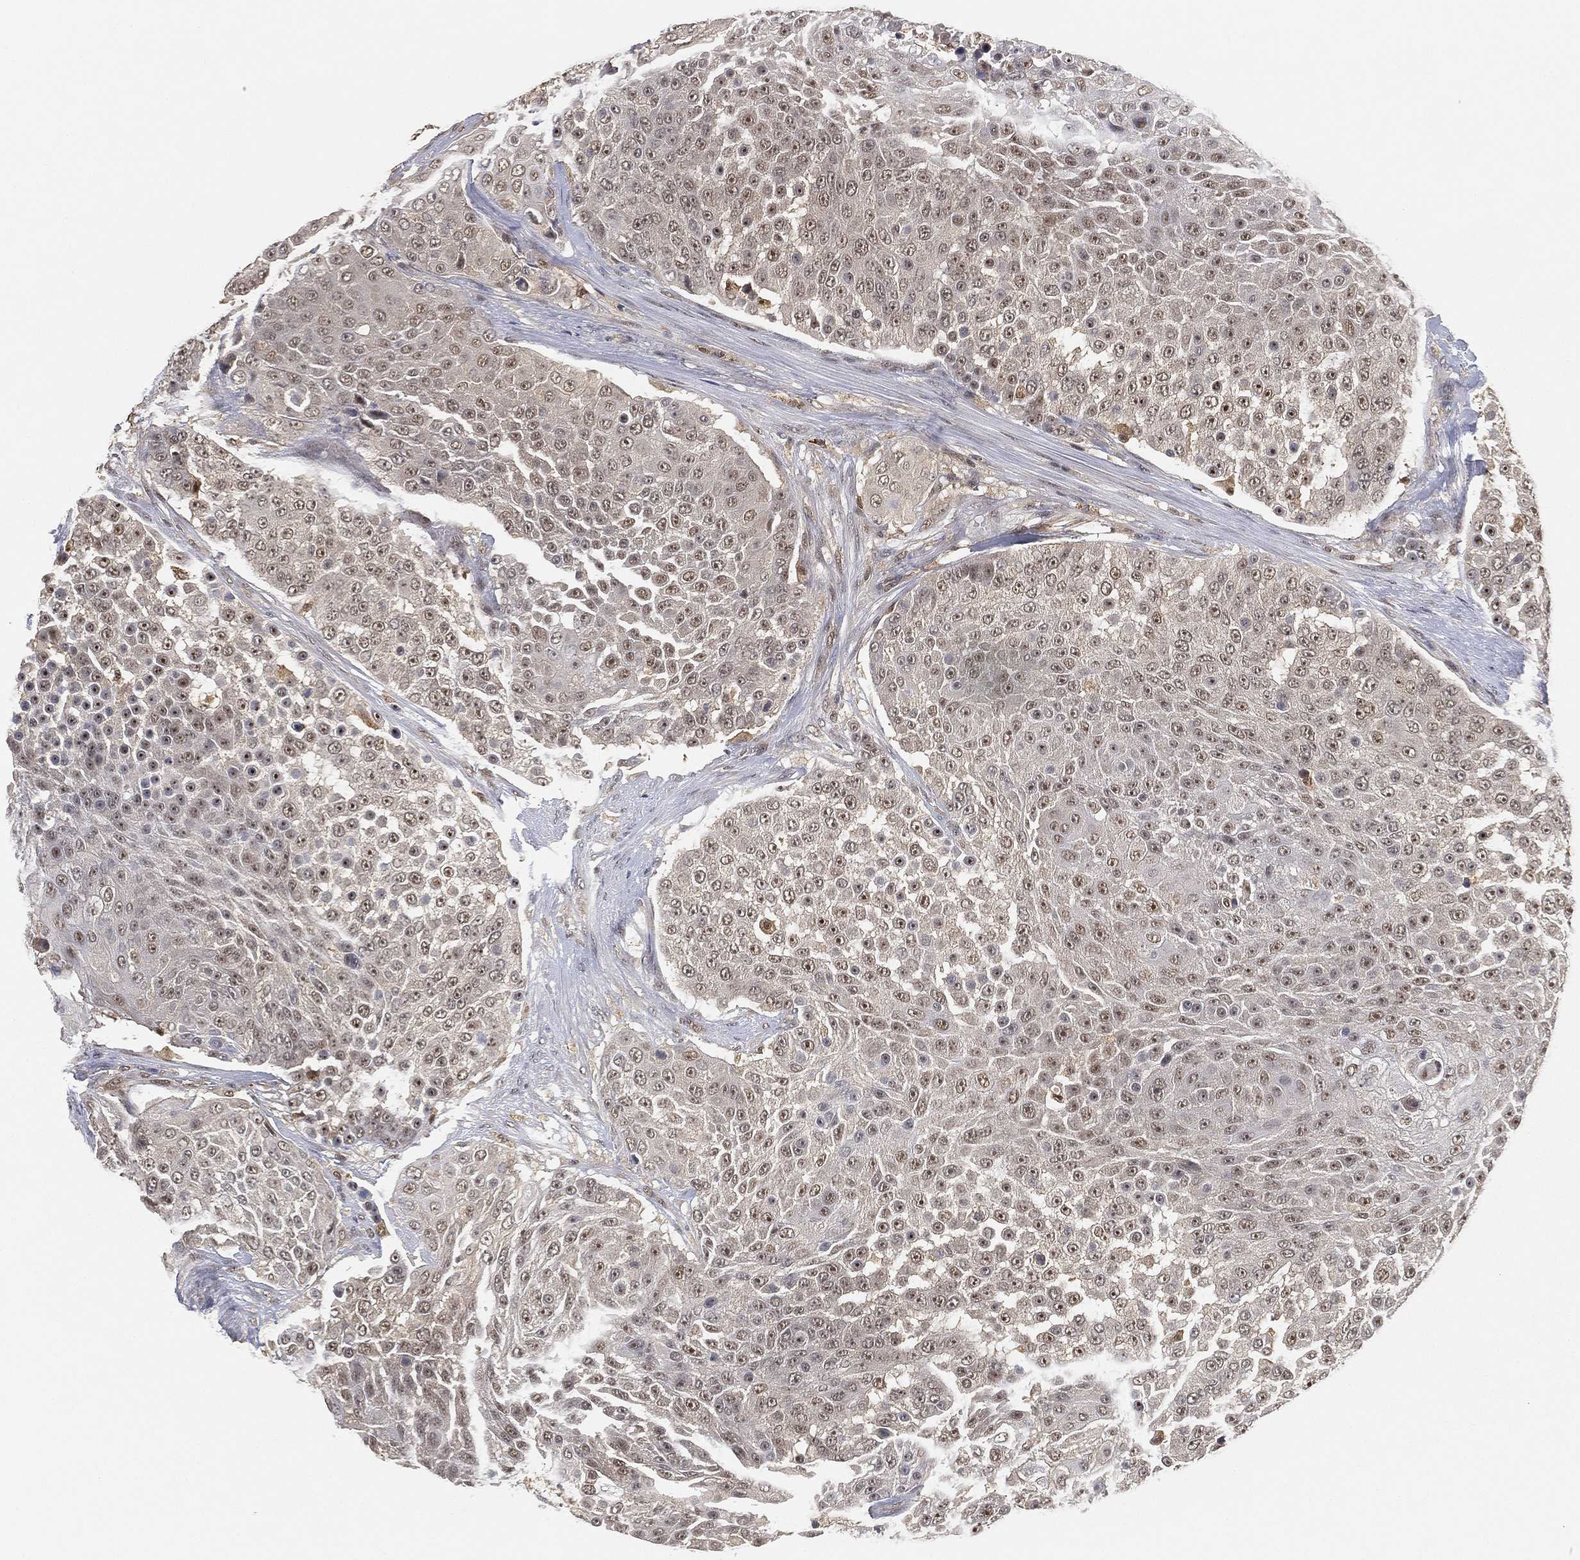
{"staining": {"intensity": "moderate", "quantity": "<25%", "location": "nuclear"}, "tissue": "urothelial cancer", "cell_type": "Tumor cells", "image_type": "cancer", "snomed": [{"axis": "morphology", "description": "Urothelial carcinoma, High grade"}, {"axis": "topography", "description": "Urinary bladder"}], "caption": "High-grade urothelial carcinoma was stained to show a protein in brown. There is low levels of moderate nuclear staining in approximately <25% of tumor cells. Using DAB (3,3'-diaminobenzidine) (brown) and hematoxylin (blue) stains, captured at high magnification using brightfield microscopy.", "gene": "WDR26", "patient": {"sex": "female", "age": 63}}